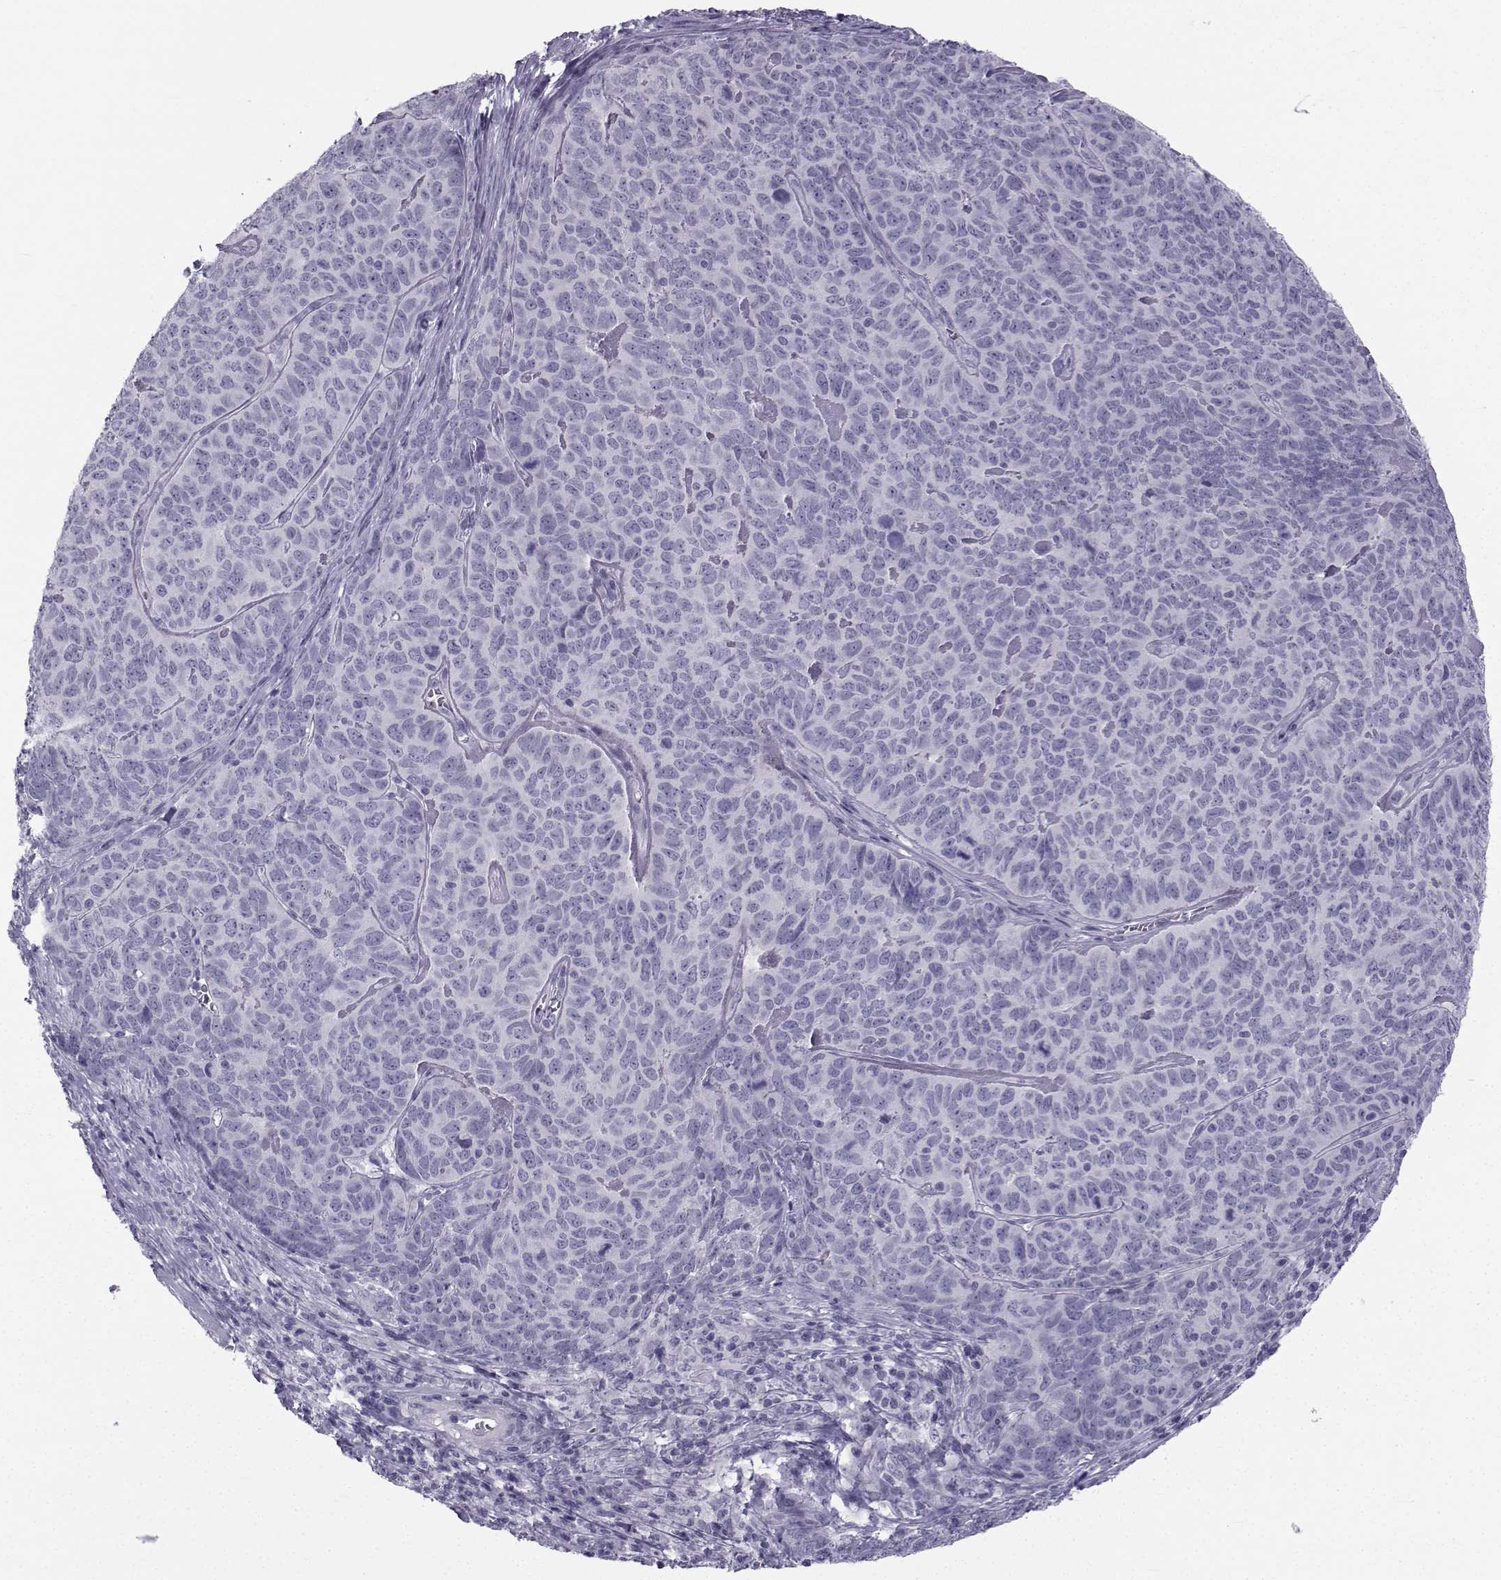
{"staining": {"intensity": "negative", "quantity": "none", "location": "none"}, "tissue": "skin cancer", "cell_type": "Tumor cells", "image_type": "cancer", "snomed": [{"axis": "morphology", "description": "Squamous cell carcinoma, NOS"}, {"axis": "topography", "description": "Skin"}, {"axis": "topography", "description": "Anal"}], "caption": "Immunohistochemical staining of human skin cancer (squamous cell carcinoma) demonstrates no significant expression in tumor cells. (DAB immunohistochemistry, high magnification).", "gene": "SPANXD", "patient": {"sex": "female", "age": 51}}